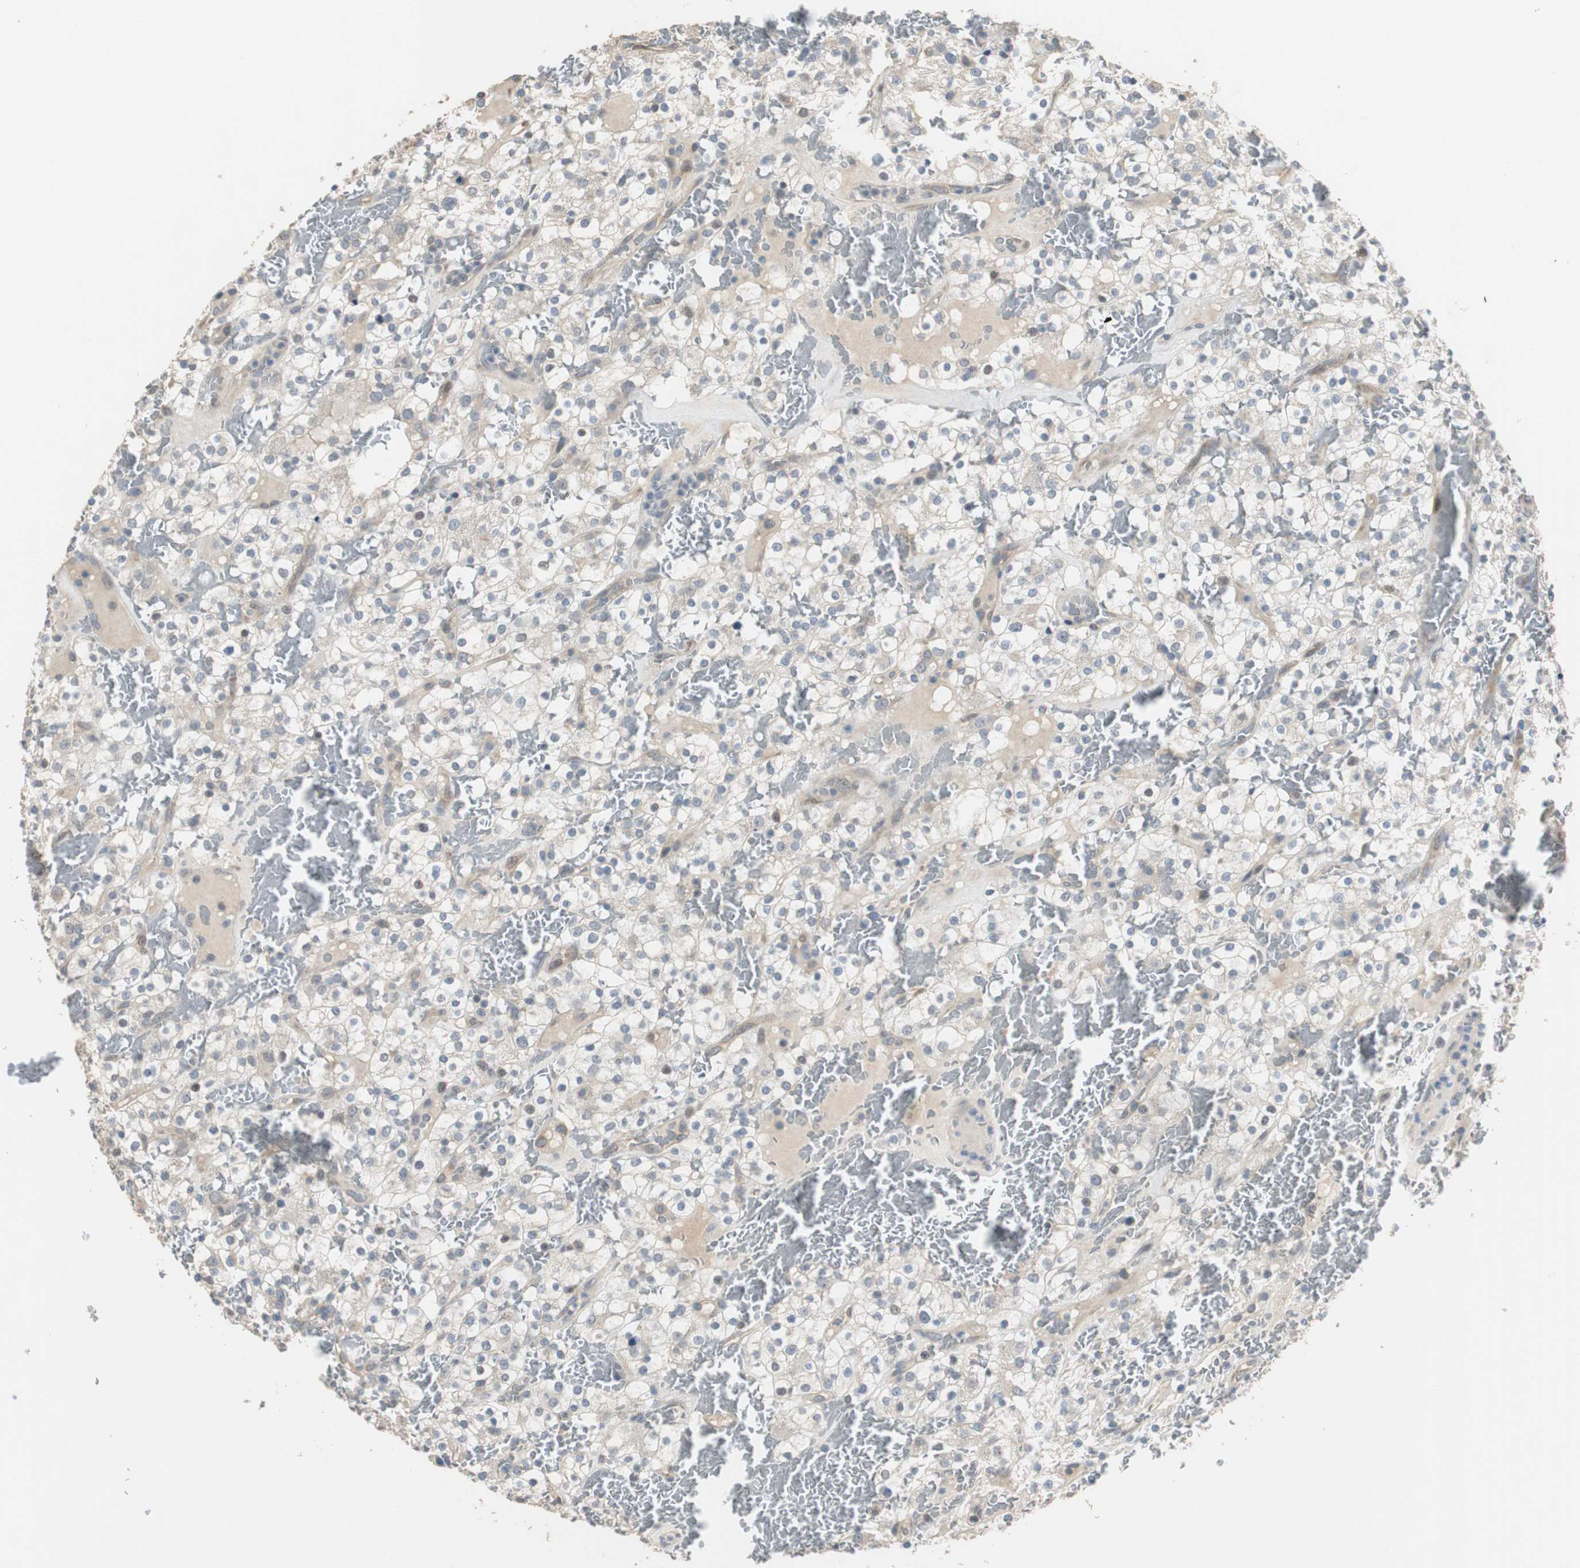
{"staining": {"intensity": "negative", "quantity": "none", "location": "none"}, "tissue": "renal cancer", "cell_type": "Tumor cells", "image_type": "cancer", "snomed": [{"axis": "morphology", "description": "Normal tissue, NOS"}, {"axis": "morphology", "description": "Adenocarcinoma, NOS"}, {"axis": "topography", "description": "Kidney"}], "caption": "Human renal cancer (adenocarcinoma) stained for a protein using immunohistochemistry (IHC) demonstrates no staining in tumor cells.", "gene": "MYT1", "patient": {"sex": "female", "age": 72}}